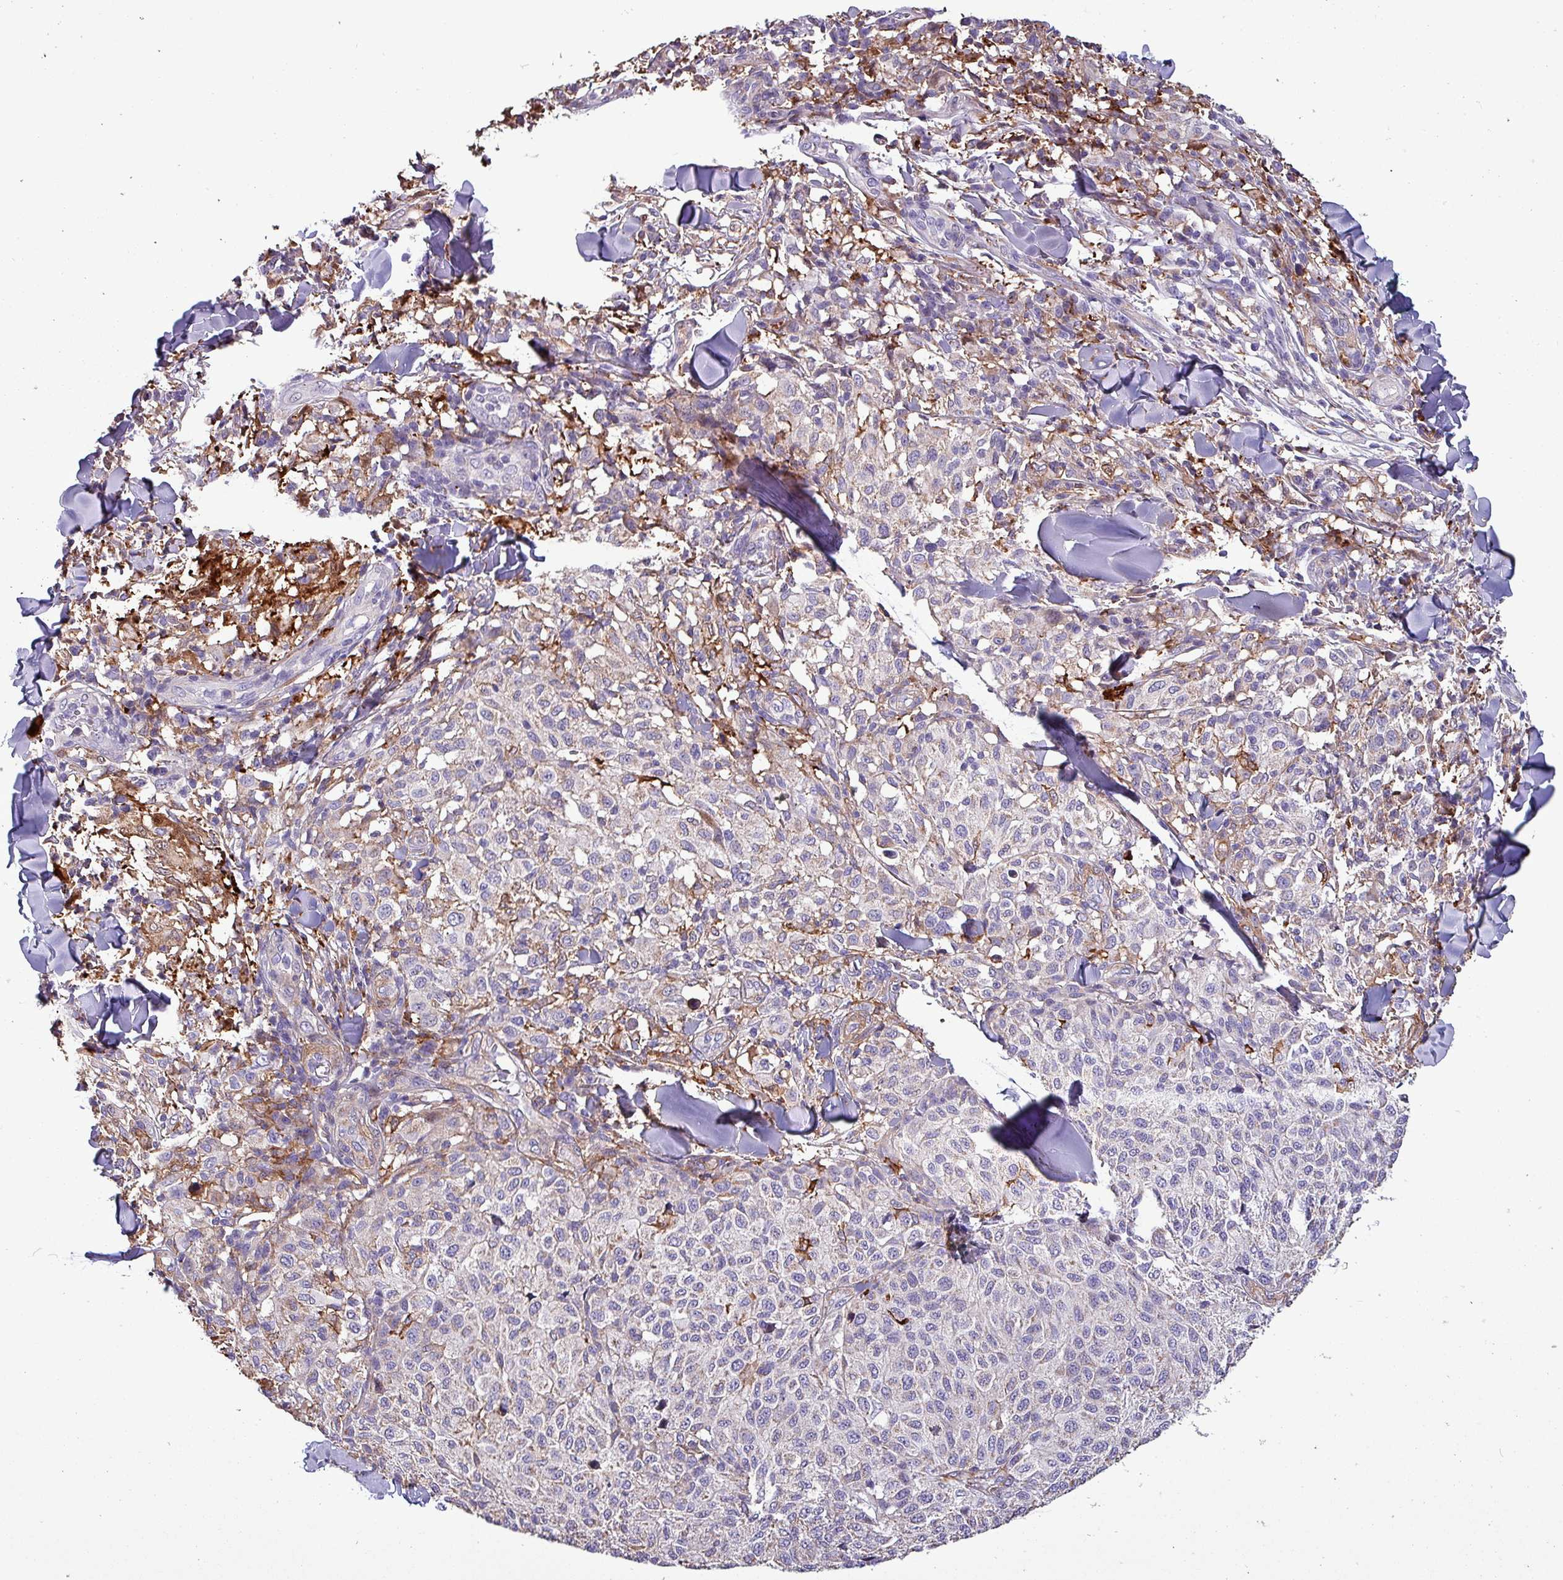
{"staining": {"intensity": "negative", "quantity": "none", "location": "none"}, "tissue": "melanoma", "cell_type": "Tumor cells", "image_type": "cancer", "snomed": [{"axis": "morphology", "description": "Malignant melanoma, NOS"}, {"axis": "topography", "description": "Skin"}], "caption": "Tumor cells are negative for brown protein staining in melanoma.", "gene": "SCIN", "patient": {"sex": "male", "age": 66}}